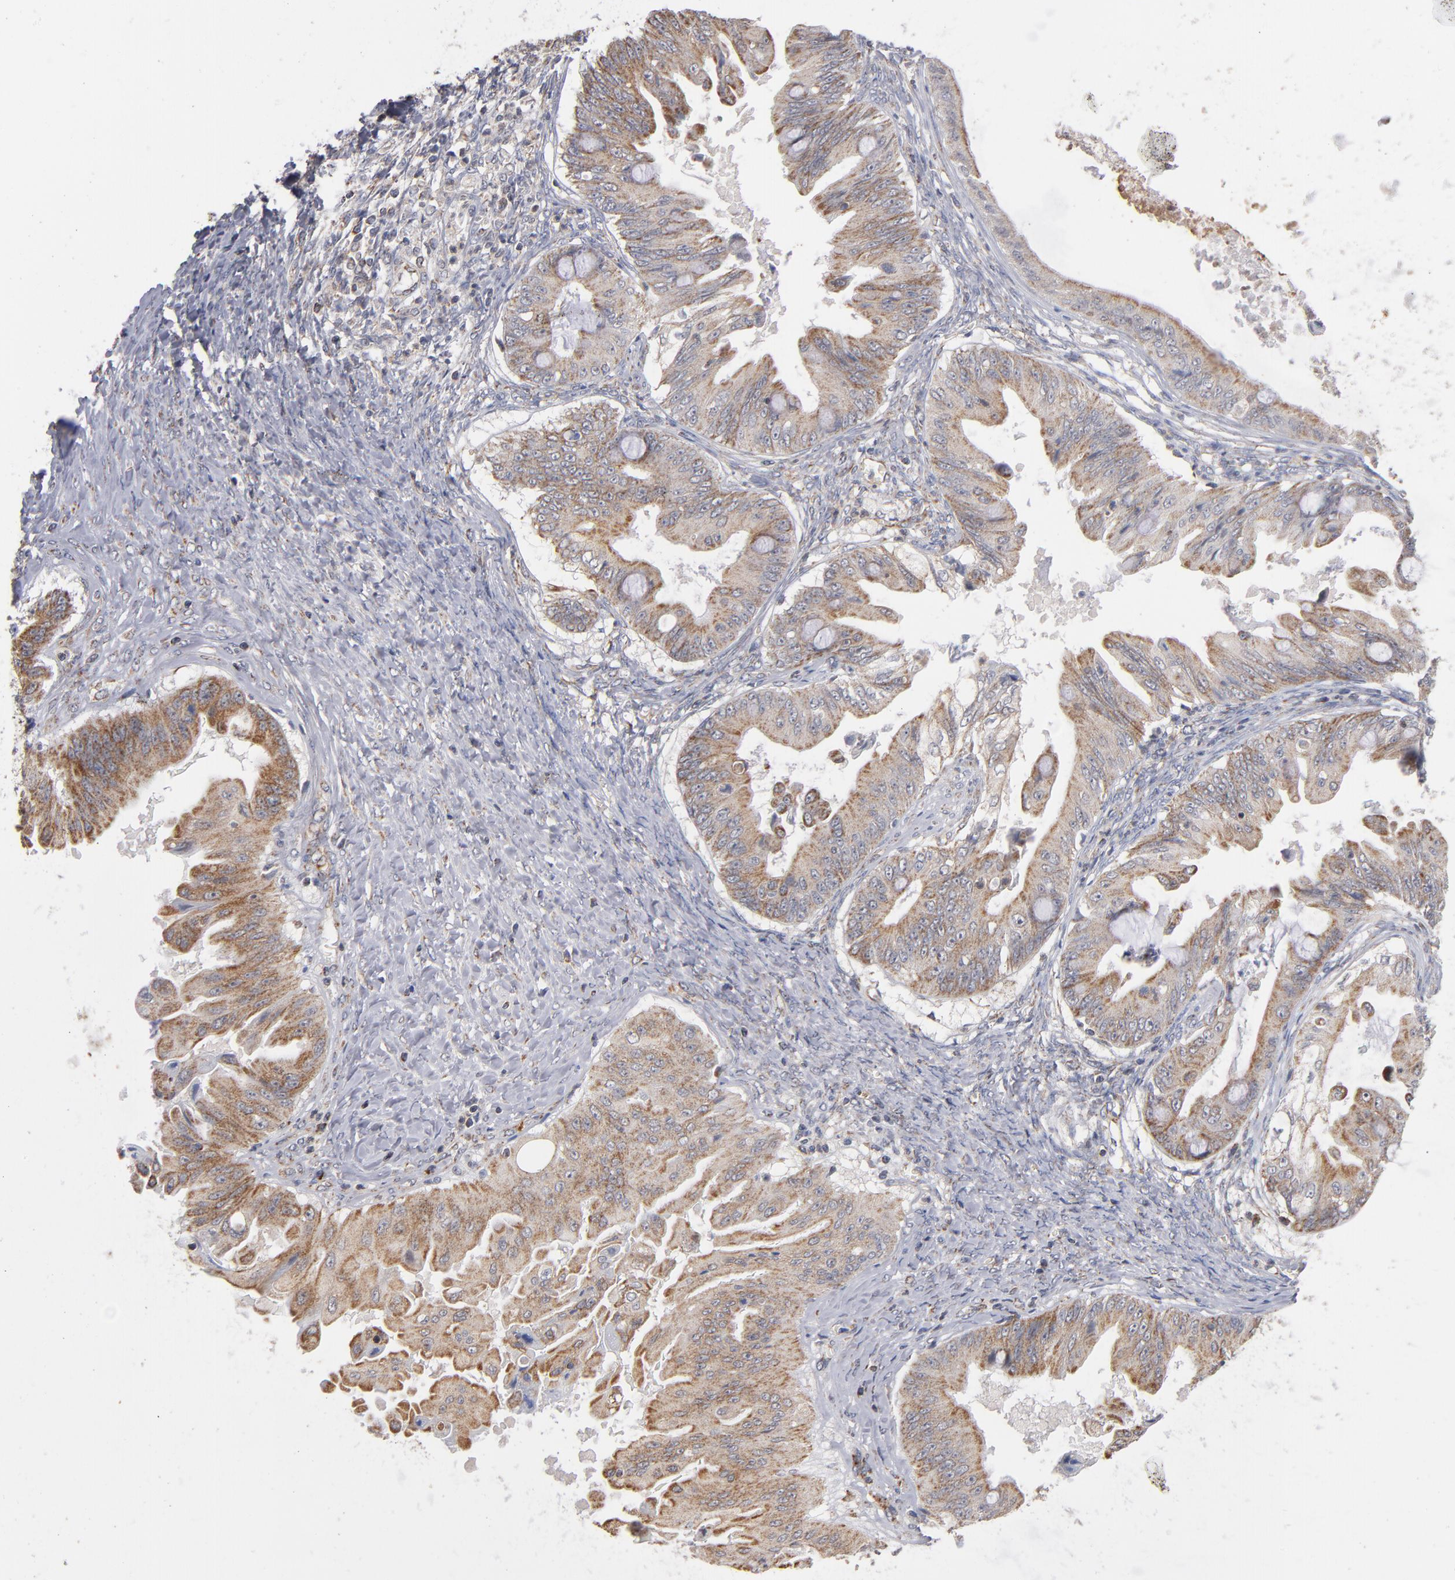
{"staining": {"intensity": "weak", "quantity": ">75%", "location": "cytoplasmic/membranous"}, "tissue": "ovarian cancer", "cell_type": "Tumor cells", "image_type": "cancer", "snomed": [{"axis": "morphology", "description": "Cystadenocarcinoma, mucinous, NOS"}, {"axis": "topography", "description": "Ovary"}], "caption": "Immunohistochemistry (IHC) photomicrograph of neoplastic tissue: ovarian cancer (mucinous cystadenocarcinoma) stained using immunohistochemistry demonstrates low levels of weak protein expression localized specifically in the cytoplasmic/membranous of tumor cells, appearing as a cytoplasmic/membranous brown color.", "gene": "MIPOL1", "patient": {"sex": "female", "age": 37}}